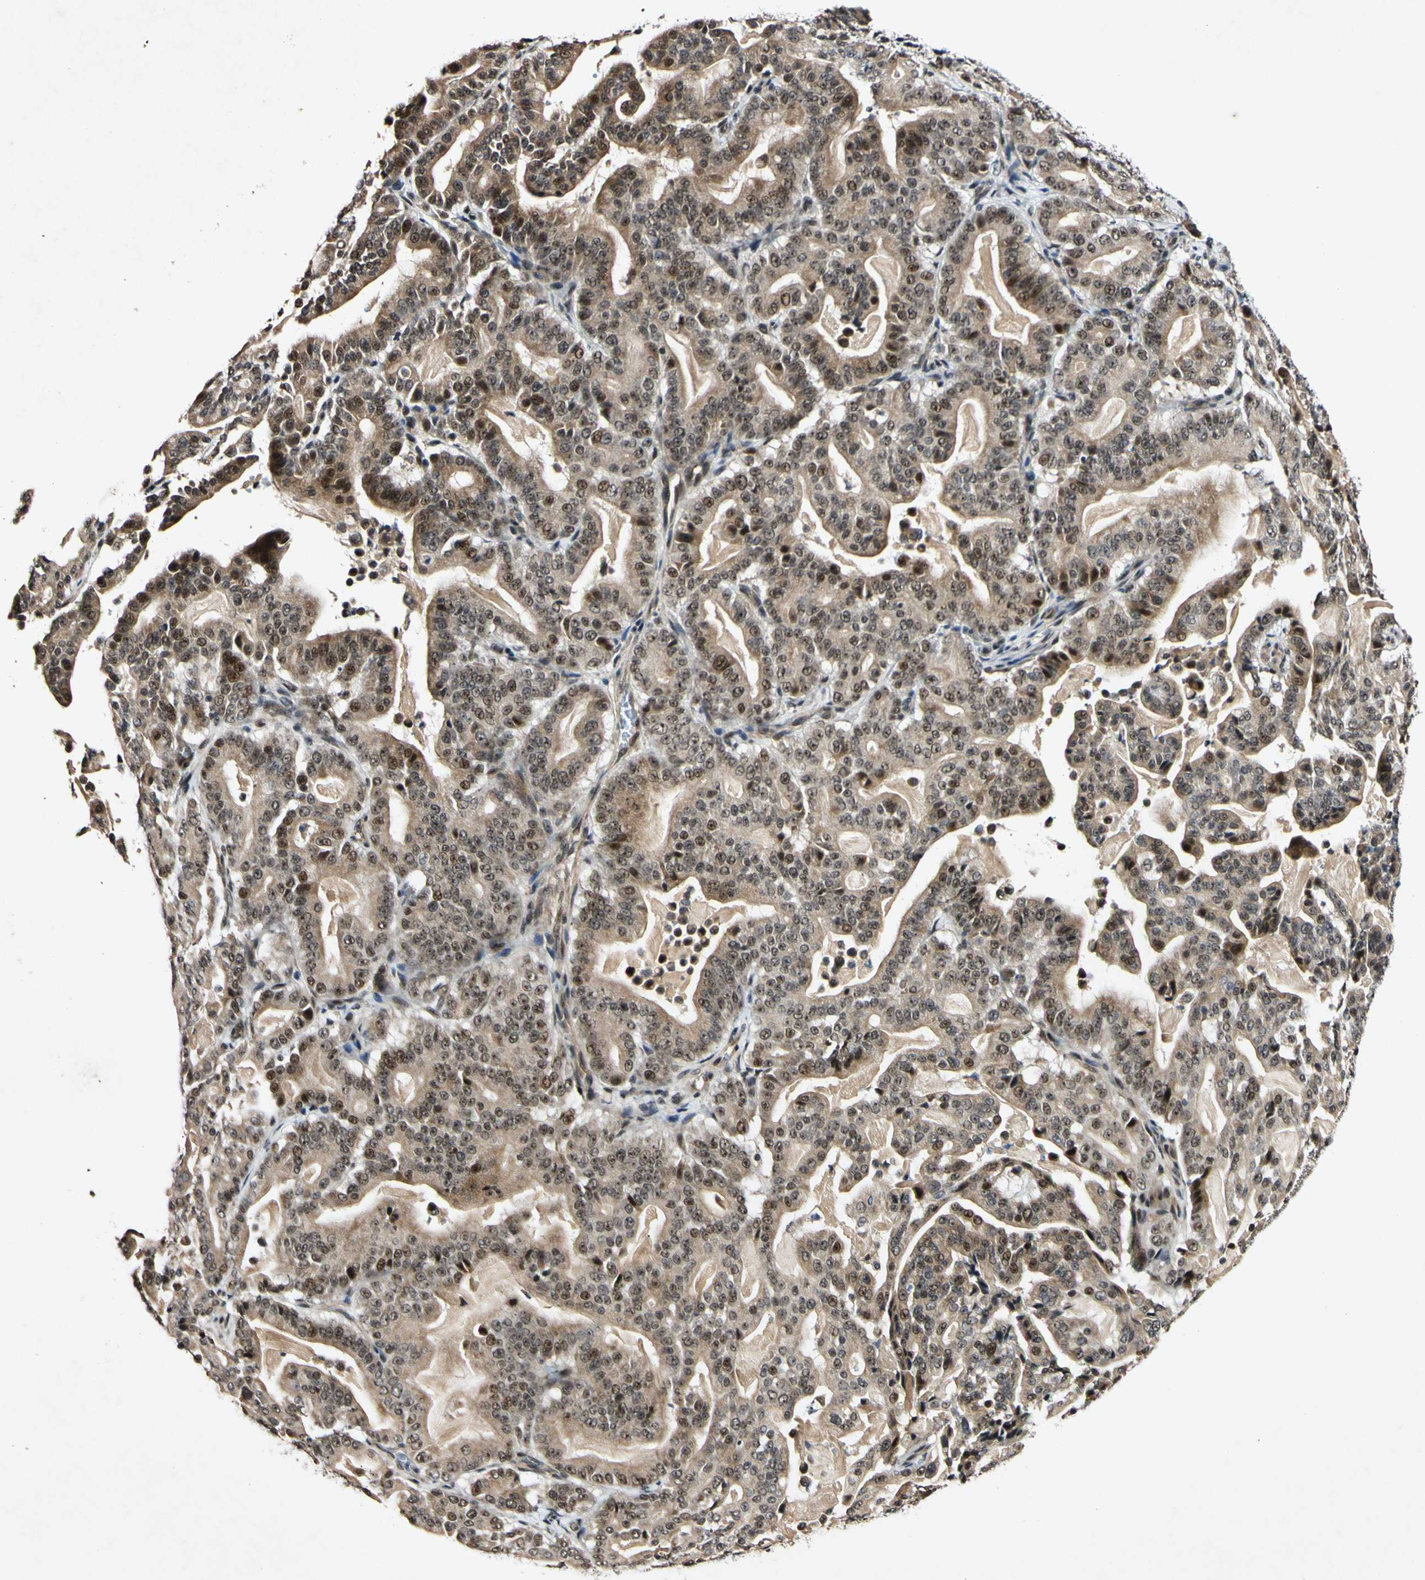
{"staining": {"intensity": "moderate", "quantity": ">75%", "location": "cytoplasmic/membranous,nuclear"}, "tissue": "pancreatic cancer", "cell_type": "Tumor cells", "image_type": "cancer", "snomed": [{"axis": "morphology", "description": "Adenocarcinoma, NOS"}, {"axis": "topography", "description": "Pancreas"}], "caption": "Pancreatic cancer (adenocarcinoma) was stained to show a protein in brown. There is medium levels of moderate cytoplasmic/membranous and nuclear positivity in about >75% of tumor cells.", "gene": "POLR2F", "patient": {"sex": "male", "age": 63}}